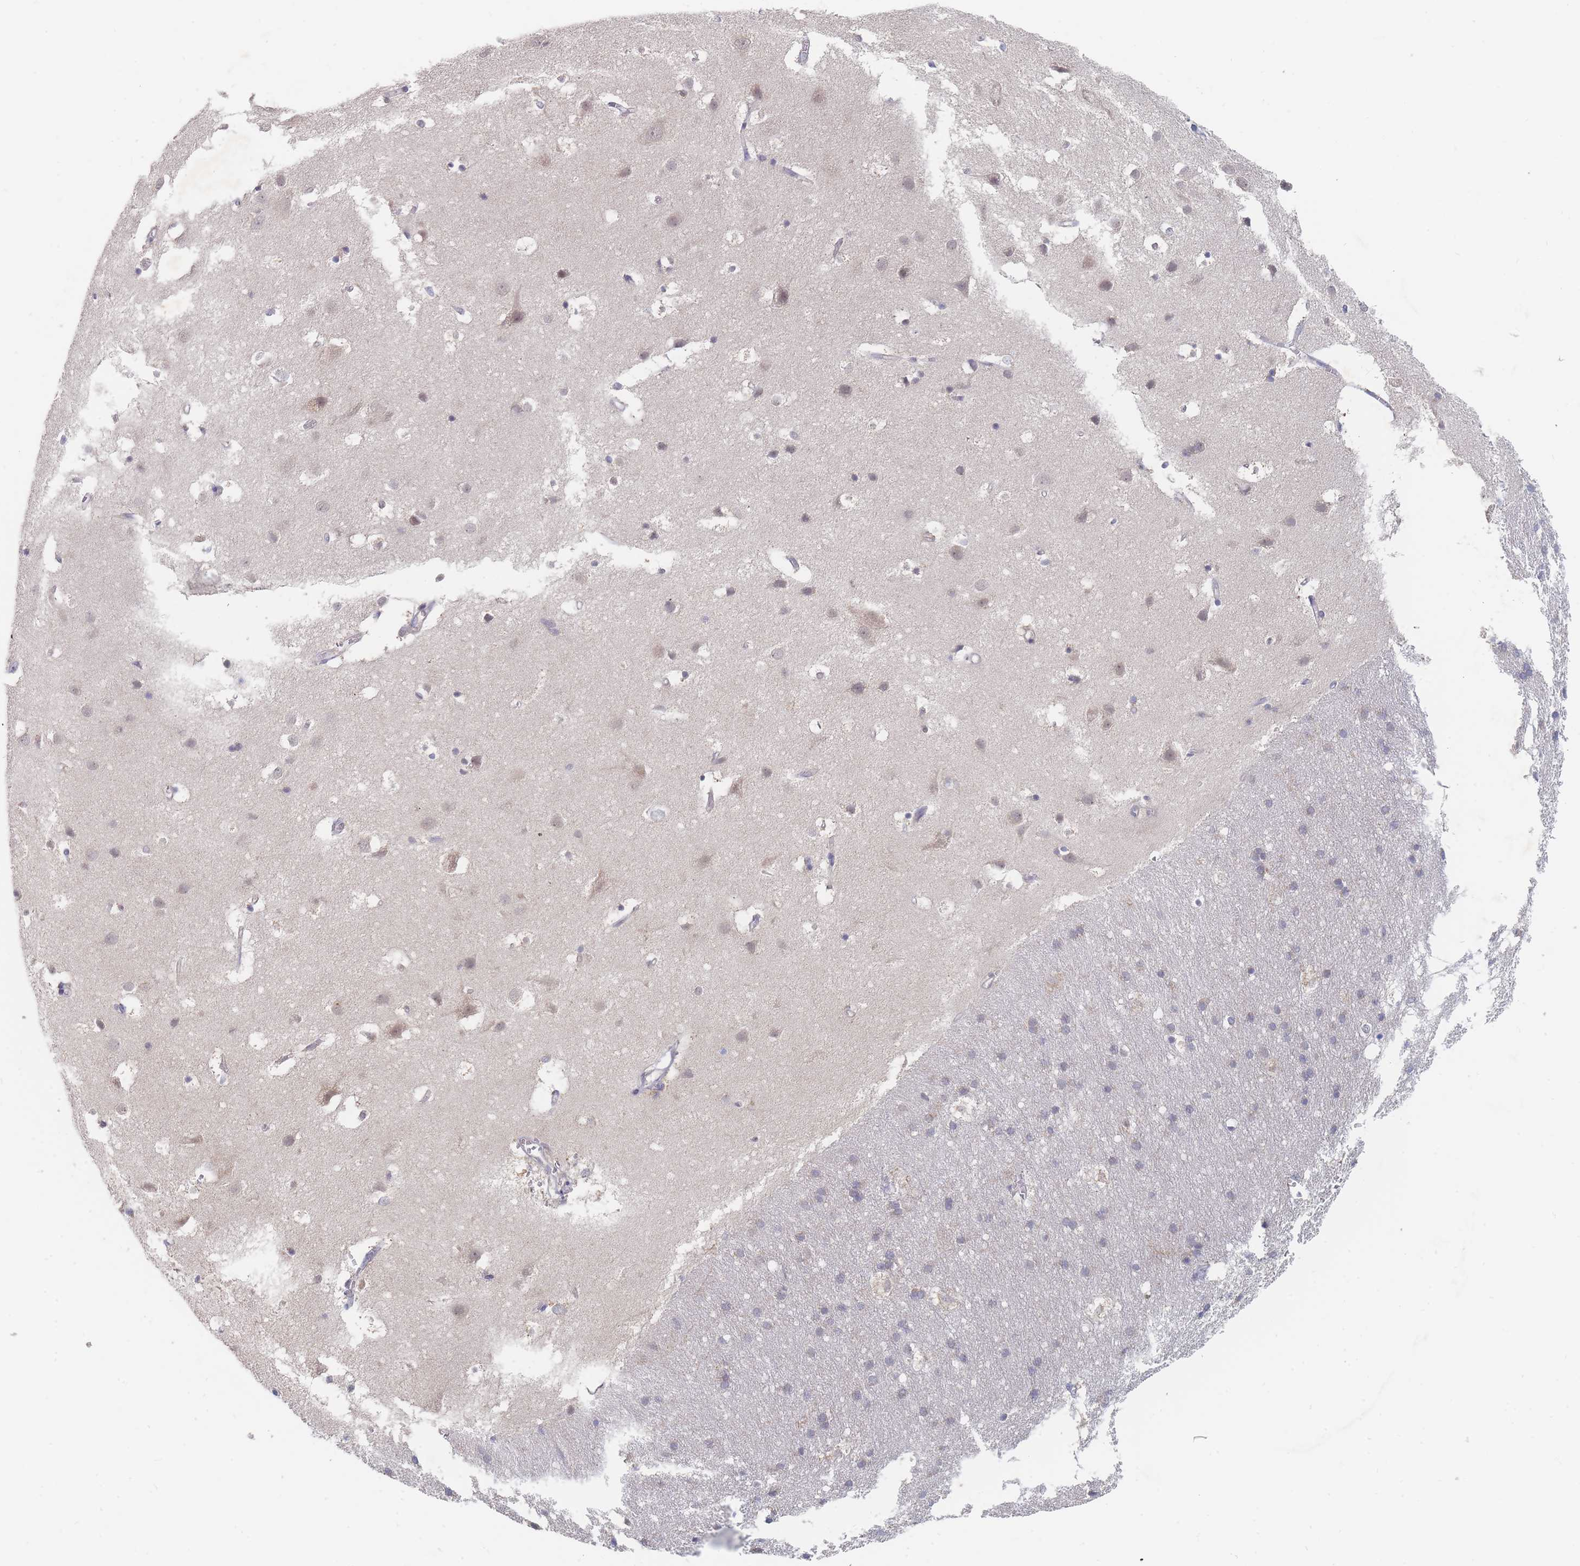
{"staining": {"intensity": "negative", "quantity": "none", "location": "none"}, "tissue": "cerebral cortex", "cell_type": "Endothelial cells", "image_type": "normal", "snomed": [{"axis": "morphology", "description": "Normal tissue, NOS"}, {"axis": "topography", "description": "Cerebral cortex"}], "caption": "Cerebral cortex was stained to show a protein in brown. There is no significant expression in endothelial cells.", "gene": "PPP6C", "patient": {"sex": "male", "age": 54}}